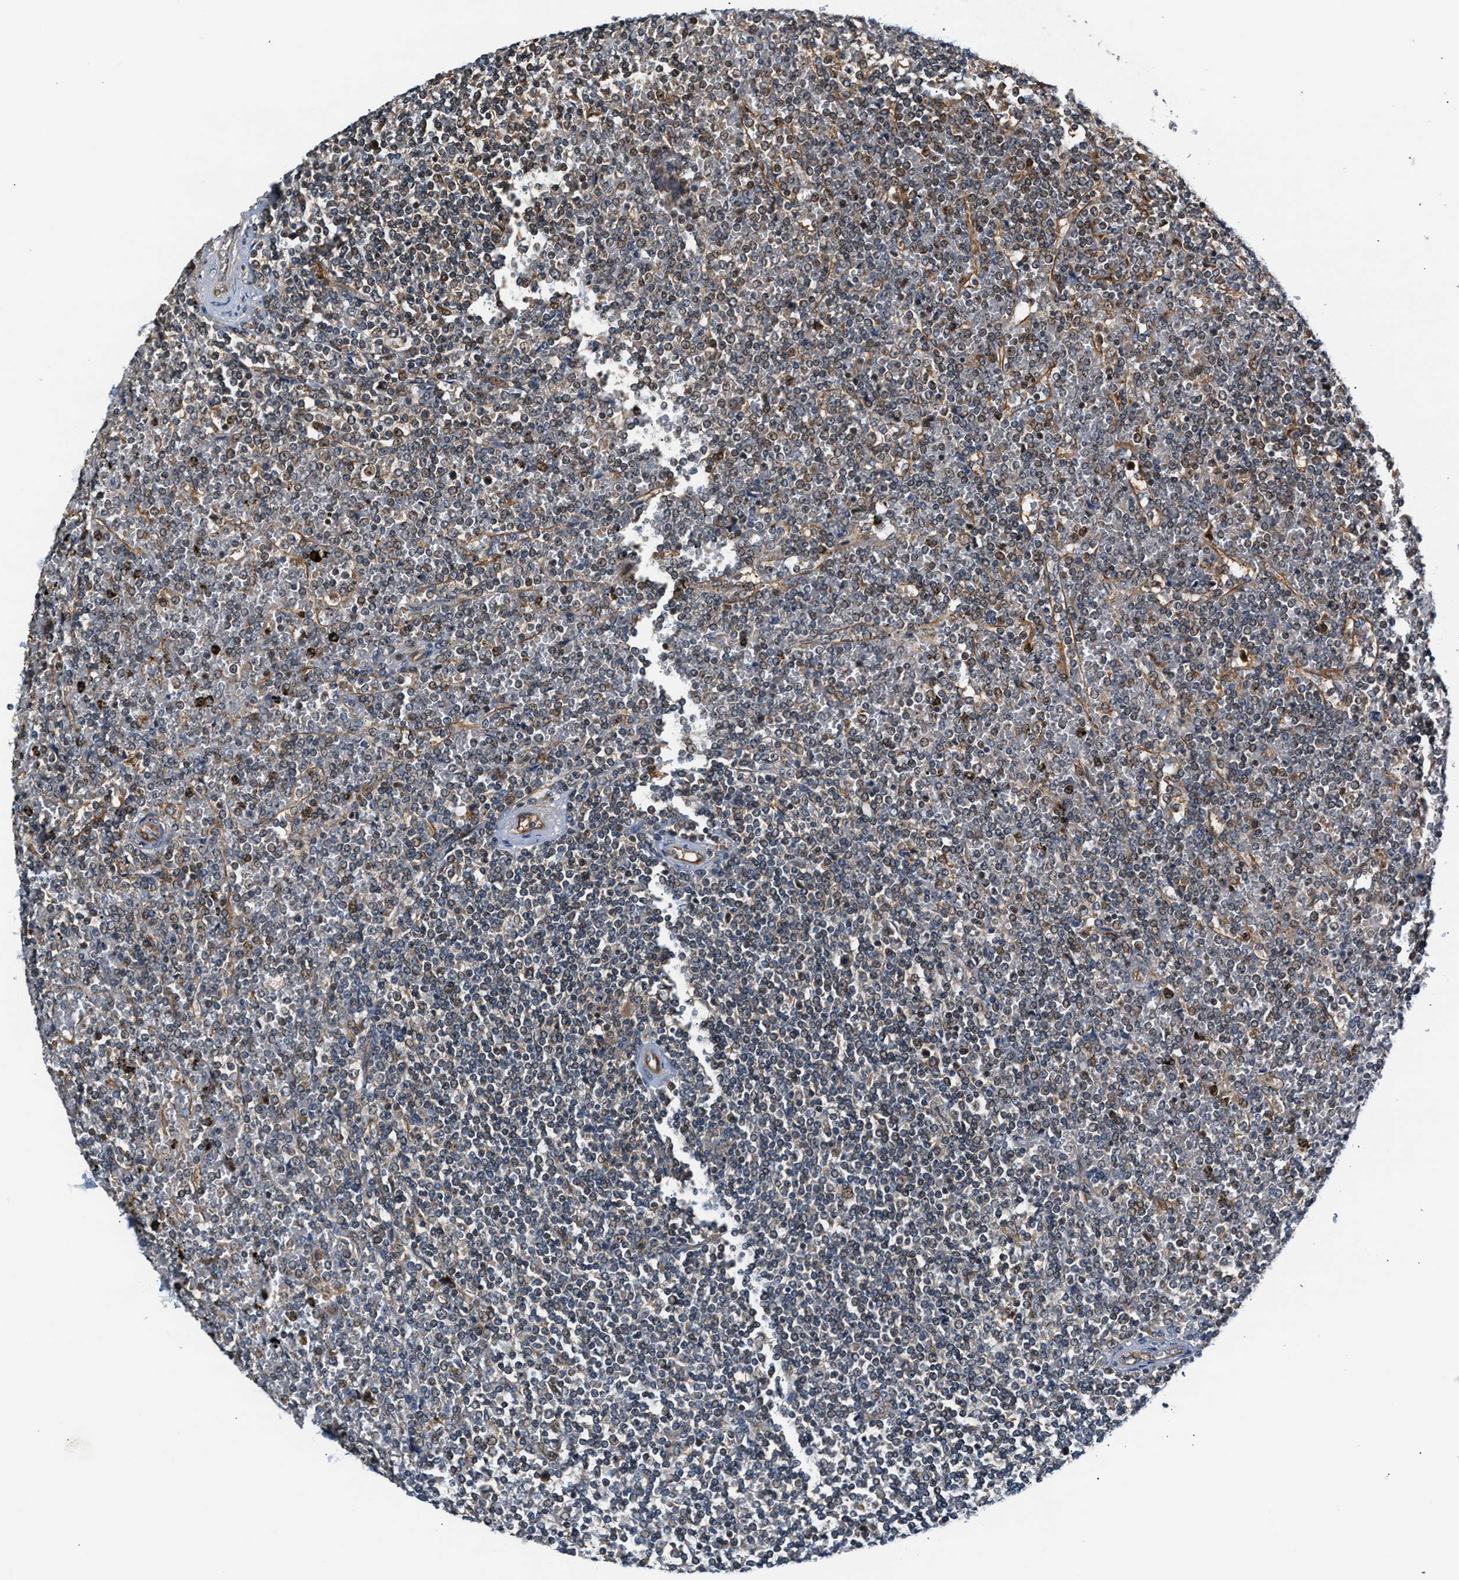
{"staining": {"intensity": "weak", "quantity": "<25%", "location": "nuclear"}, "tissue": "lymphoma", "cell_type": "Tumor cells", "image_type": "cancer", "snomed": [{"axis": "morphology", "description": "Malignant lymphoma, non-Hodgkin's type, Low grade"}, {"axis": "topography", "description": "Spleen"}], "caption": "High power microscopy image of an IHC micrograph of lymphoma, revealing no significant positivity in tumor cells.", "gene": "TUT7", "patient": {"sex": "female", "age": 19}}